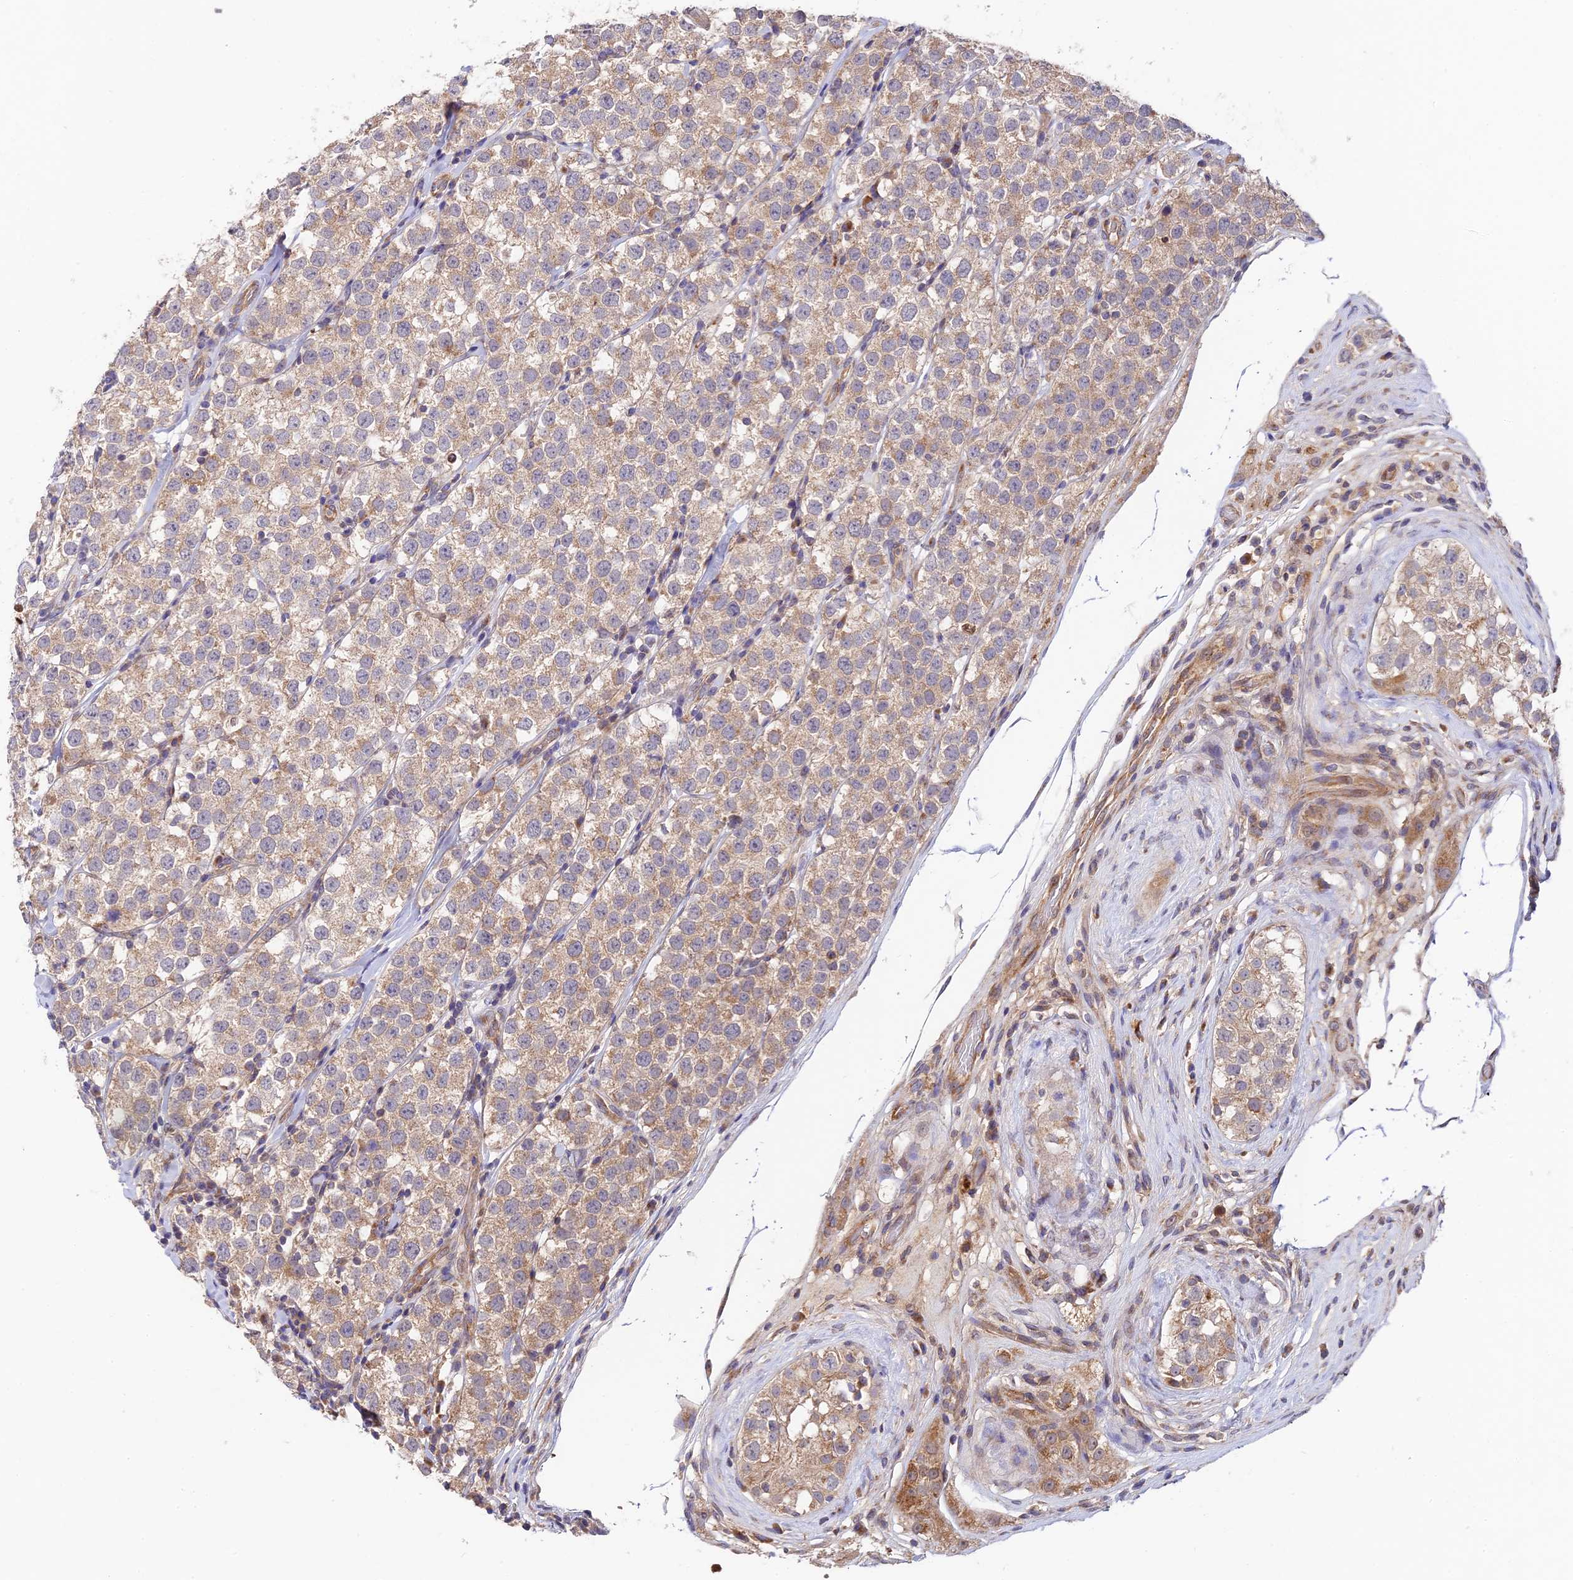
{"staining": {"intensity": "weak", "quantity": "25%-75%", "location": "cytoplasmic/membranous"}, "tissue": "testis cancer", "cell_type": "Tumor cells", "image_type": "cancer", "snomed": [{"axis": "morphology", "description": "Seminoma, NOS"}, {"axis": "topography", "description": "Testis"}], "caption": "Brown immunohistochemical staining in human testis seminoma demonstrates weak cytoplasmic/membranous staining in about 25%-75% of tumor cells.", "gene": "C3orf20", "patient": {"sex": "male", "age": 34}}